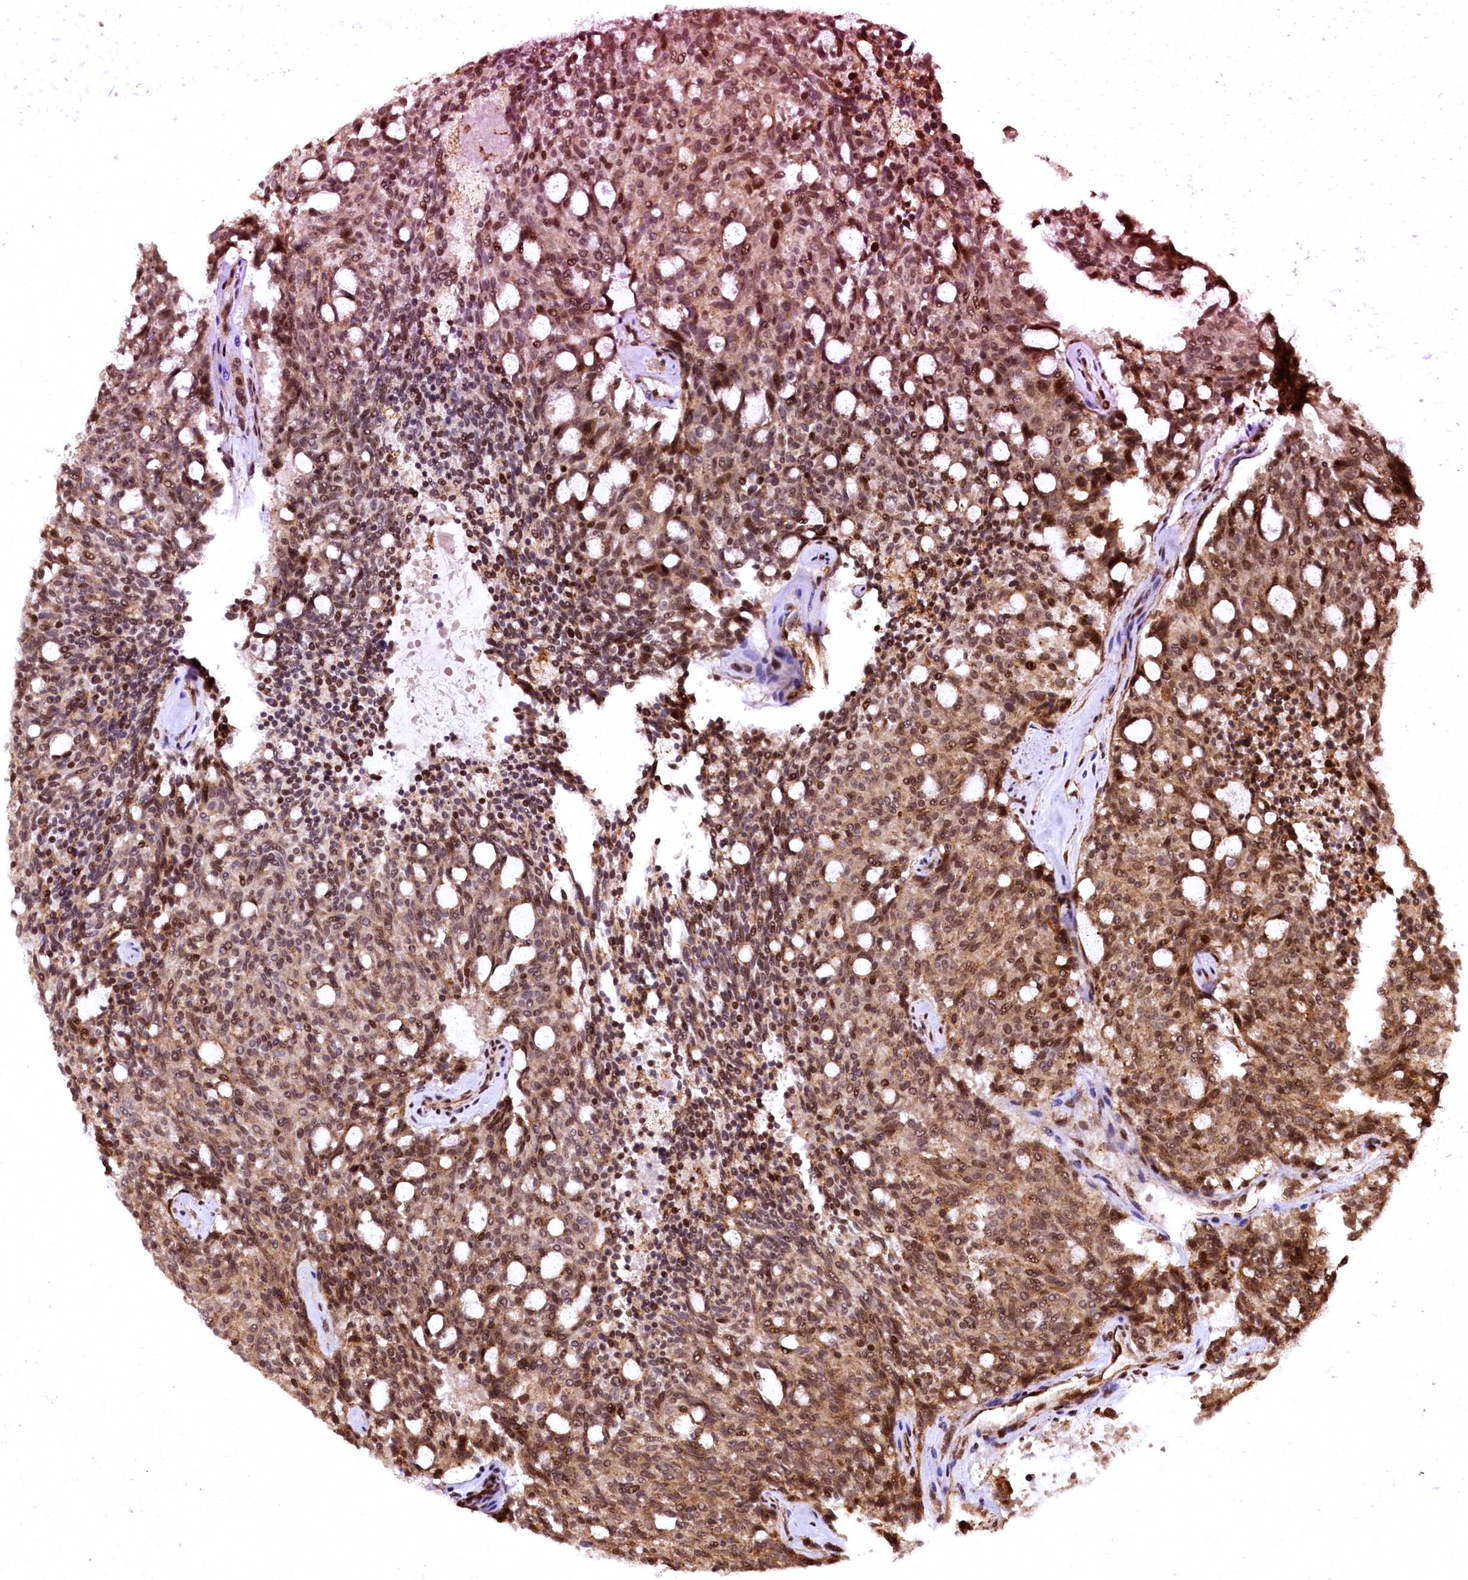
{"staining": {"intensity": "moderate", "quantity": ">75%", "location": "cytoplasmic/membranous,nuclear"}, "tissue": "carcinoid", "cell_type": "Tumor cells", "image_type": "cancer", "snomed": [{"axis": "morphology", "description": "Carcinoid, malignant, NOS"}, {"axis": "topography", "description": "Pancreas"}], "caption": "DAB (3,3'-diaminobenzidine) immunohistochemical staining of human carcinoid demonstrates moderate cytoplasmic/membranous and nuclear protein positivity in about >75% of tumor cells. Using DAB (3,3'-diaminobenzidine) (brown) and hematoxylin (blue) stains, captured at high magnification using brightfield microscopy.", "gene": "PDS5B", "patient": {"sex": "female", "age": 54}}